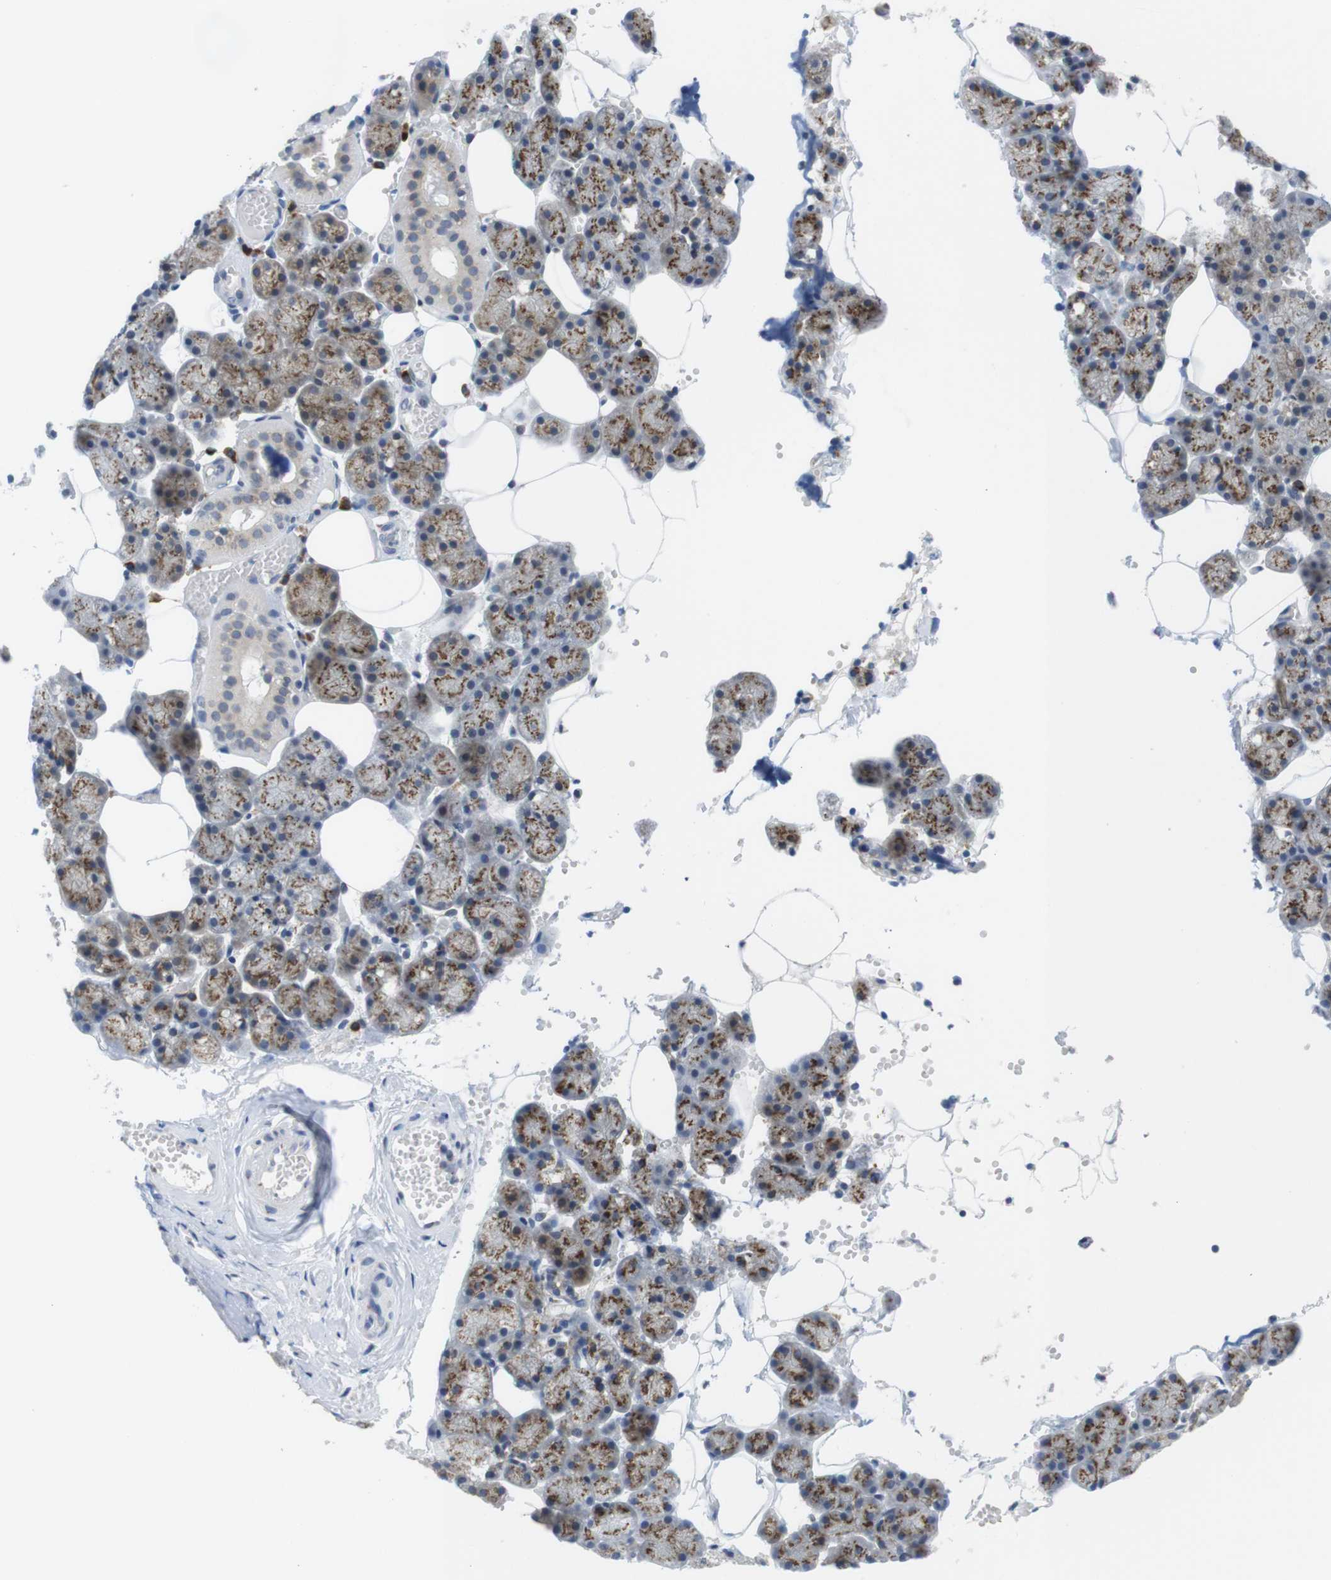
{"staining": {"intensity": "moderate", "quantity": ">75%", "location": "cytoplasmic/membranous"}, "tissue": "salivary gland", "cell_type": "Glandular cells", "image_type": "normal", "snomed": [{"axis": "morphology", "description": "Normal tissue, NOS"}, {"axis": "topography", "description": "Salivary gland"}], "caption": "The photomicrograph demonstrates immunohistochemical staining of benign salivary gland. There is moderate cytoplasmic/membranous positivity is appreciated in approximately >75% of glandular cells. The staining was performed using DAB (3,3'-diaminobenzidine) to visualize the protein expression in brown, while the nuclei were stained in blue with hematoxylin (Magnification: 20x).", "gene": "ERGIC3", "patient": {"sex": "male", "age": 62}}